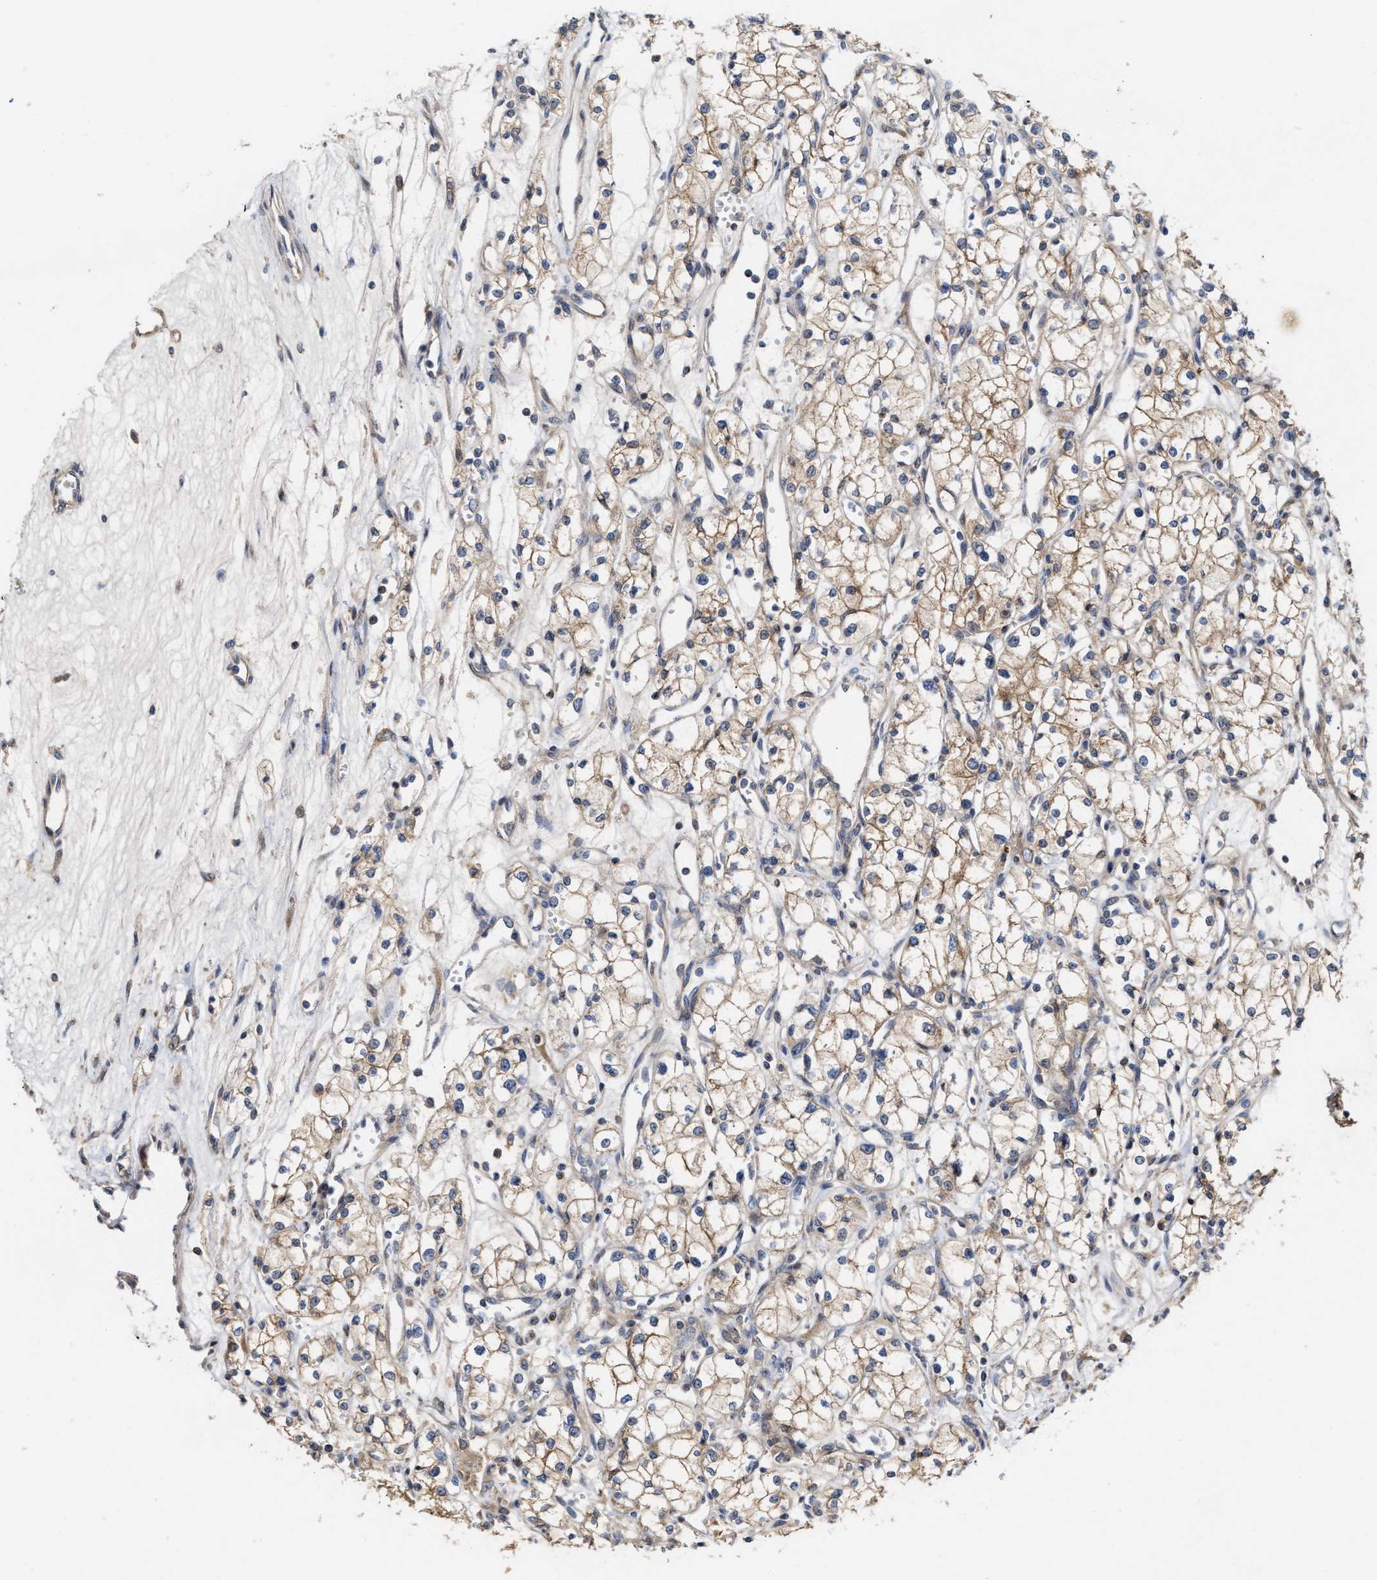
{"staining": {"intensity": "weak", "quantity": "25%-75%", "location": "cytoplasmic/membranous"}, "tissue": "renal cancer", "cell_type": "Tumor cells", "image_type": "cancer", "snomed": [{"axis": "morphology", "description": "Adenocarcinoma, NOS"}, {"axis": "topography", "description": "Kidney"}], "caption": "DAB (3,3'-diaminobenzidine) immunohistochemical staining of adenocarcinoma (renal) shows weak cytoplasmic/membranous protein expression in about 25%-75% of tumor cells.", "gene": "BBLN", "patient": {"sex": "male", "age": 59}}